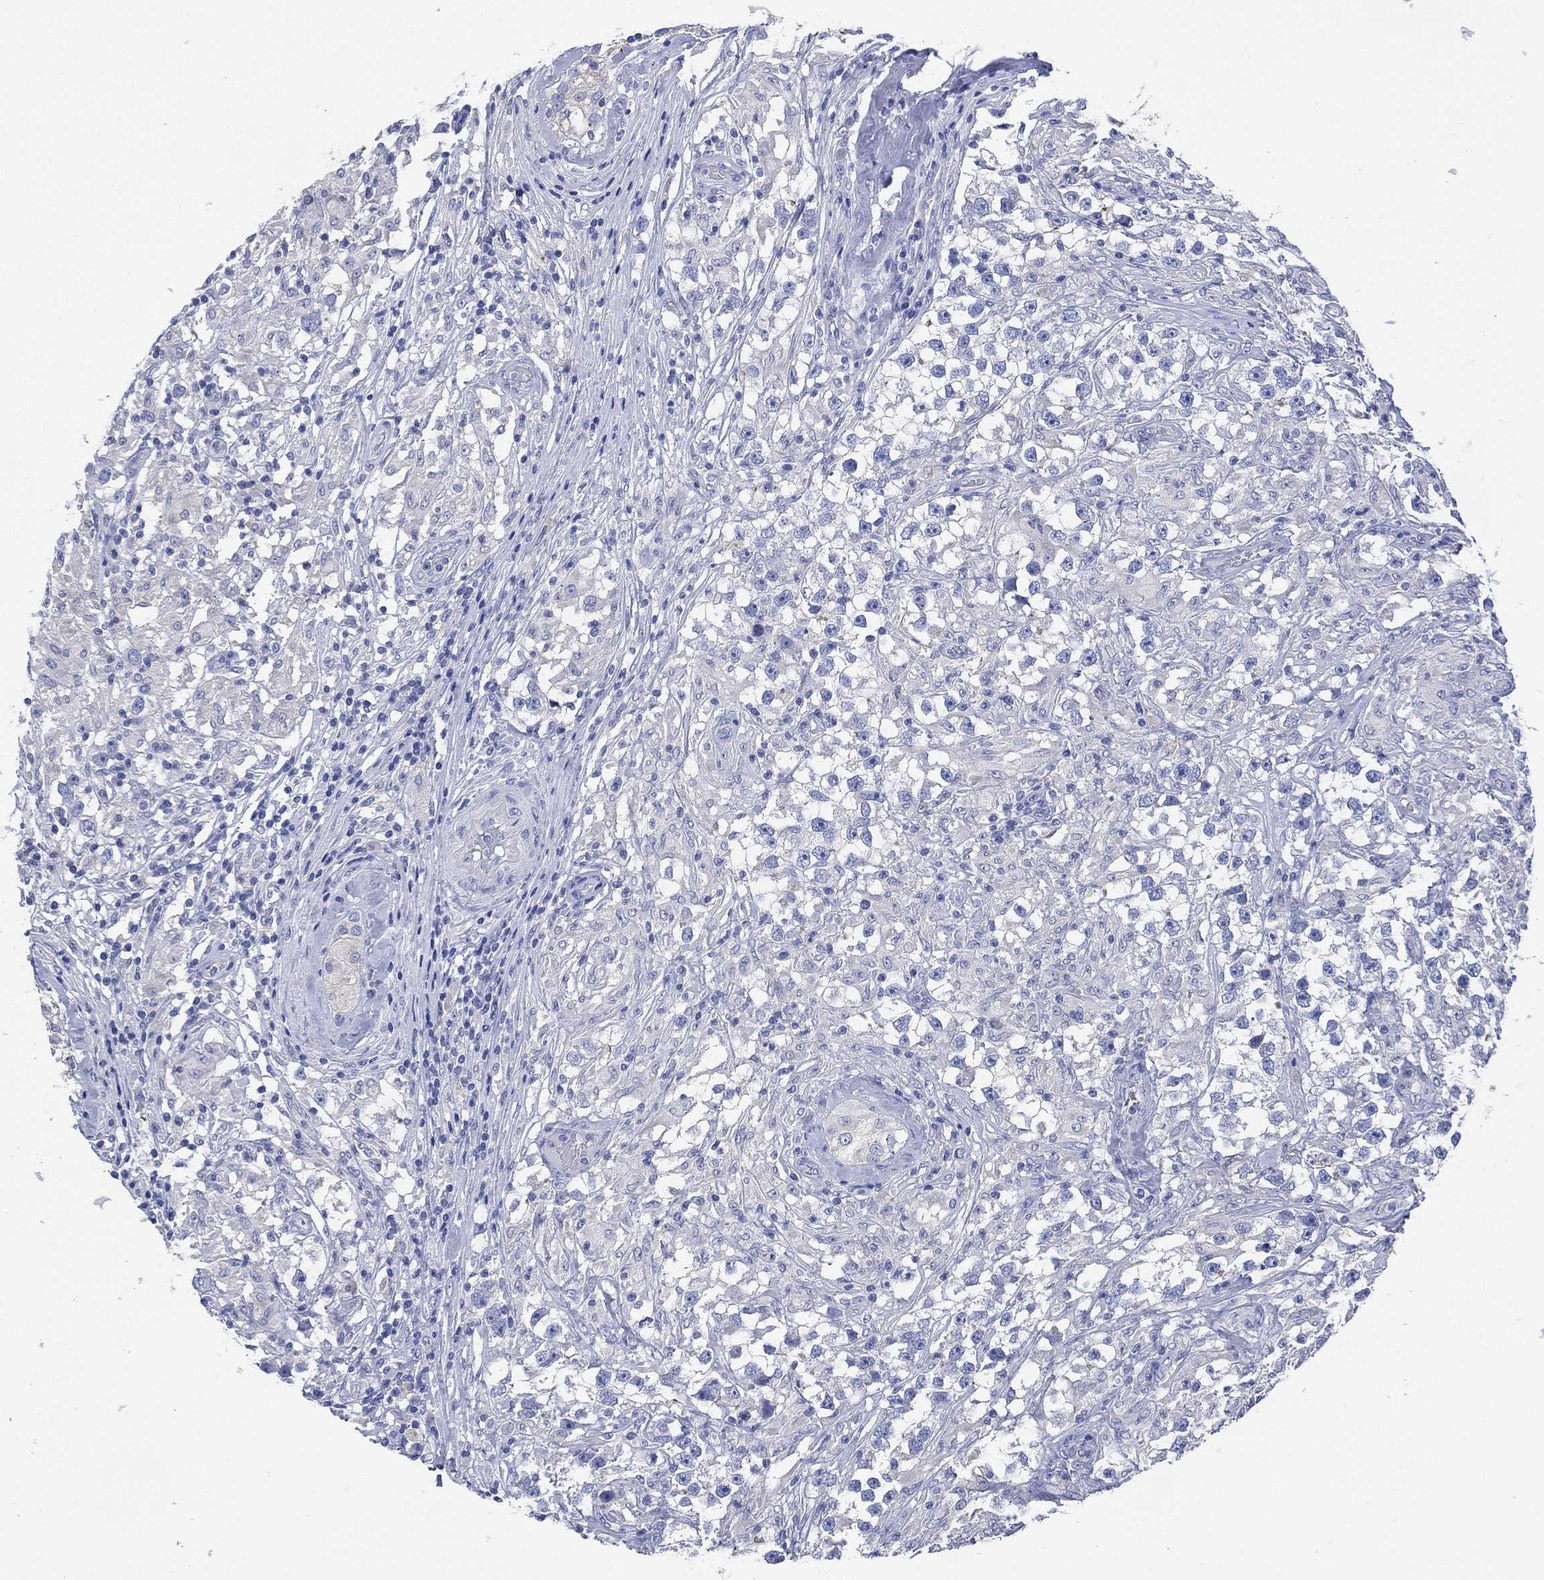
{"staining": {"intensity": "negative", "quantity": "none", "location": "none"}, "tissue": "testis cancer", "cell_type": "Tumor cells", "image_type": "cancer", "snomed": [{"axis": "morphology", "description": "Seminoma, NOS"}, {"axis": "topography", "description": "Testis"}], "caption": "This is an immunohistochemistry micrograph of human testis cancer (seminoma). There is no staining in tumor cells.", "gene": "CHRNA3", "patient": {"sex": "male", "age": 46}}